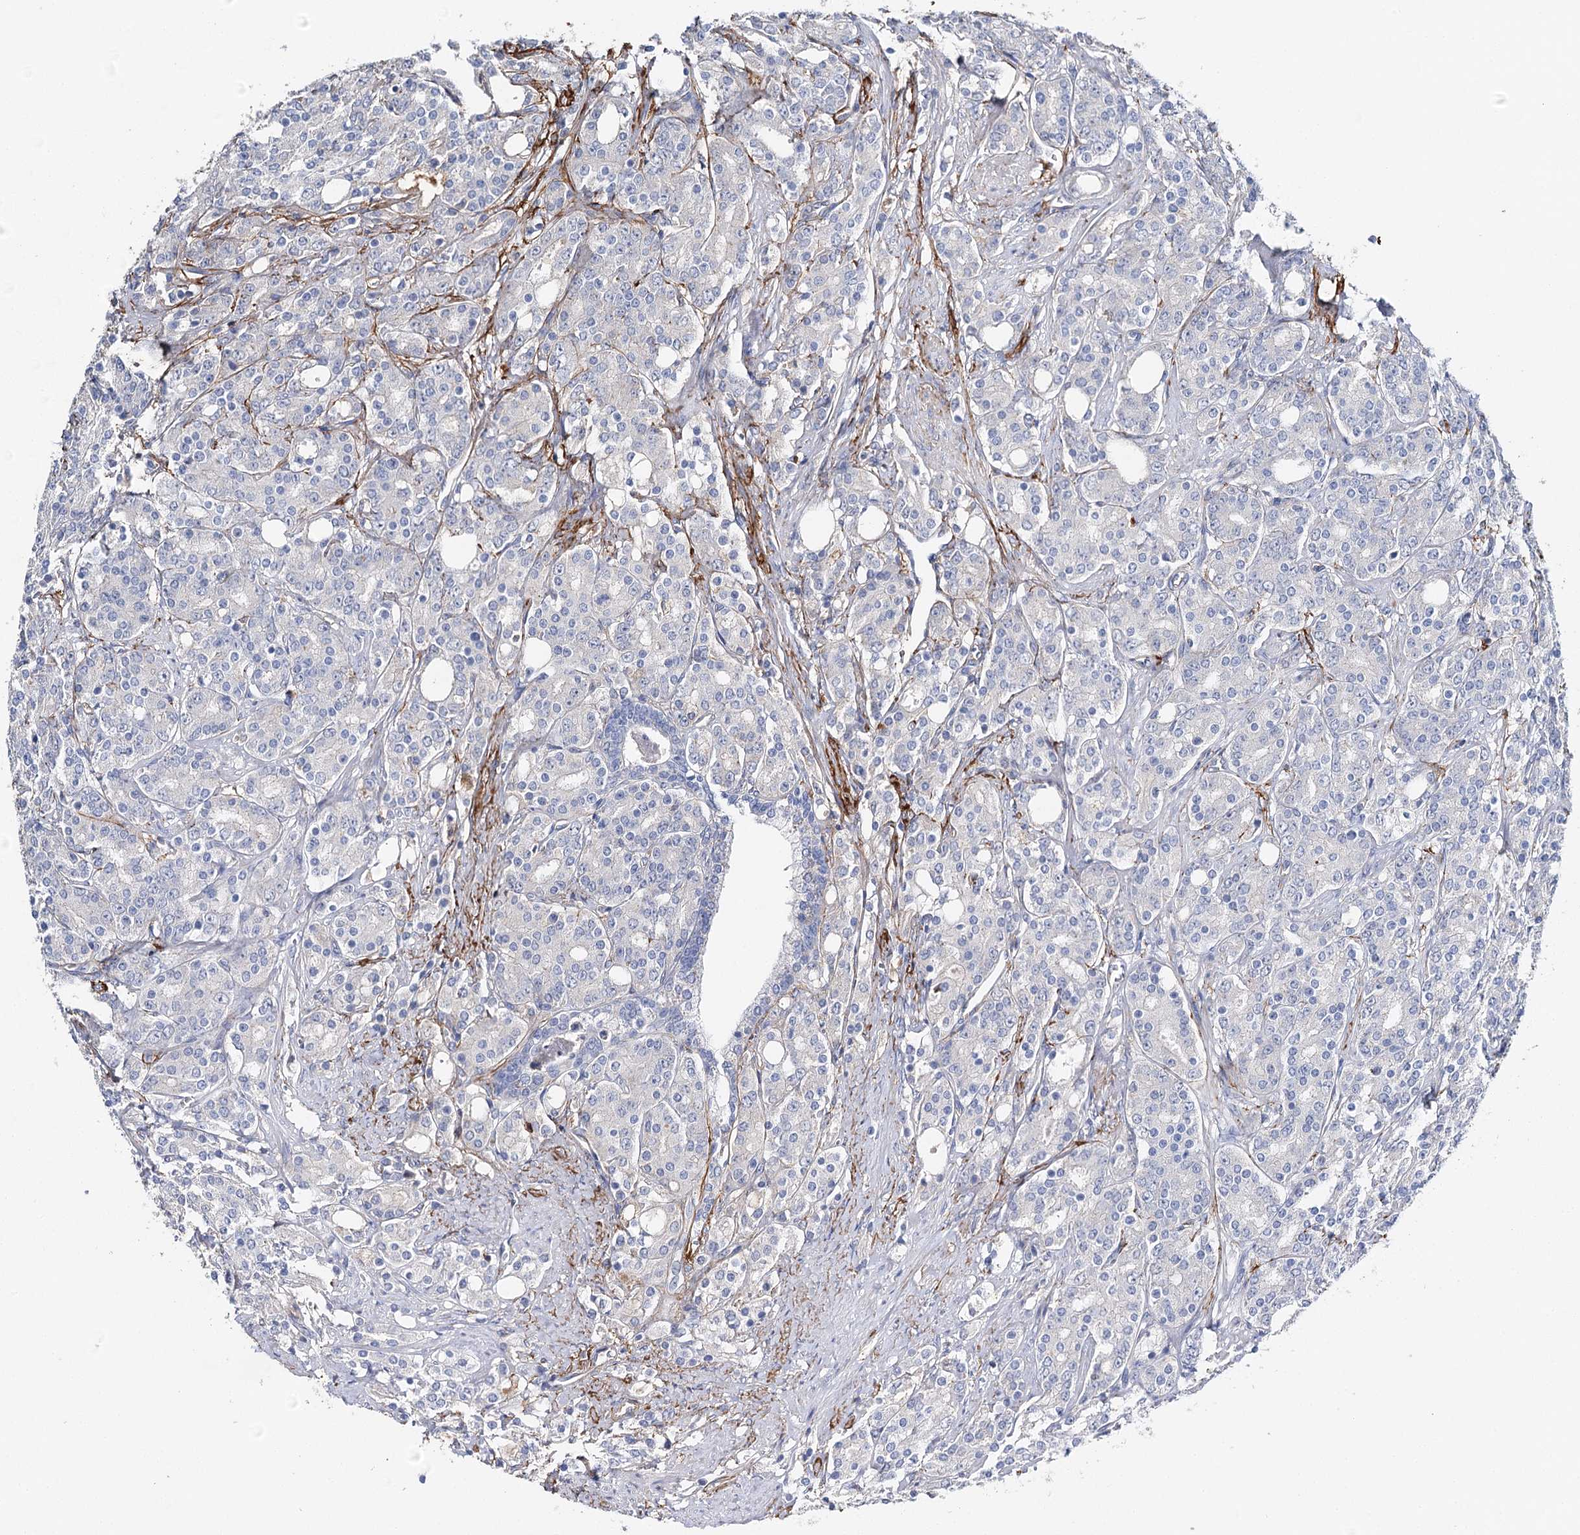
{"staining": {"intensity": "negative", "quantity": "none", "location": "none"}, "tissue": "prostate cancer", "cell_type": "Tumor cells", "image_type": "cancer", "snomed": [{"axis": "morphology", "description": "Adenocarcinoma, High grade"}, {"axis": "topography", "description": "Prostate"}], "caption": "The IHC photomicrograph has no significant expression in tumor cells of prostate high-grade adenocarcinoma tissue. The staining was performed using DAB (3,3'-diaminobenzidine) to visualize the protein expression in brown, while the nuclei were stained in blue with hematoxylin (Magnification: 20x).", "gene": "EPYC", "patient": {"sex": "male", "age": 62}}